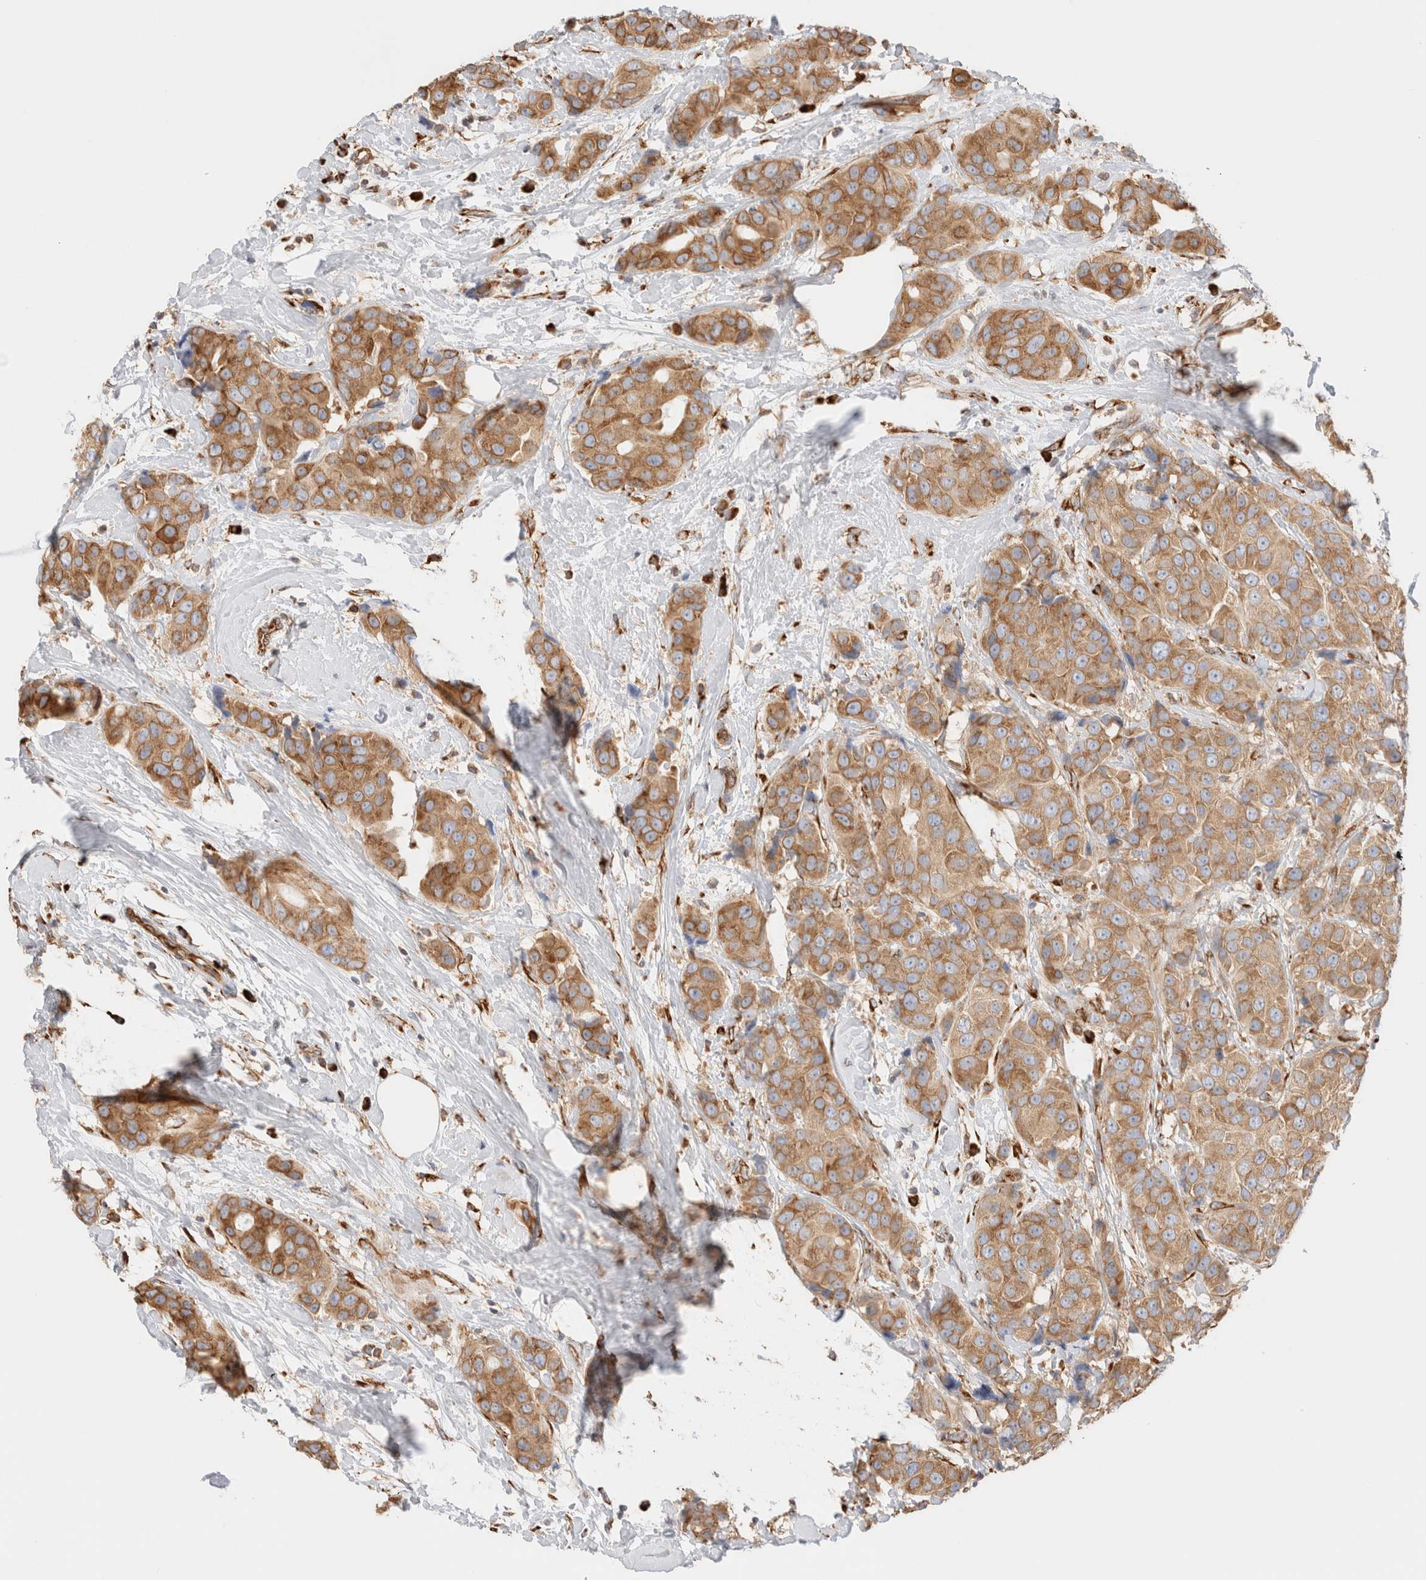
{"staining": {"intensity": "moderate", "quantity": ">75%", "location": "cytoplasmic/membranous"}, "tissue": "breast cancer", "cell_type": "Tumor cells", "image_type": "cancer", "snomed": [{"axis": "morphology", "description": "Normal tissue, NOS"}, {"axis": "morphology", "description": "Duct carcinoma"}, {"axis": "topography", "description": "Breast"}], "caption": "Breast invasive ductal carcinoma stained for a protein (brown) exhibits moderate cytoplasmic/membranous positive expression in about >75% of tumor cells.", "gene": "ZC2HC1A", "patient": {"sex": "female", "age": 39}}